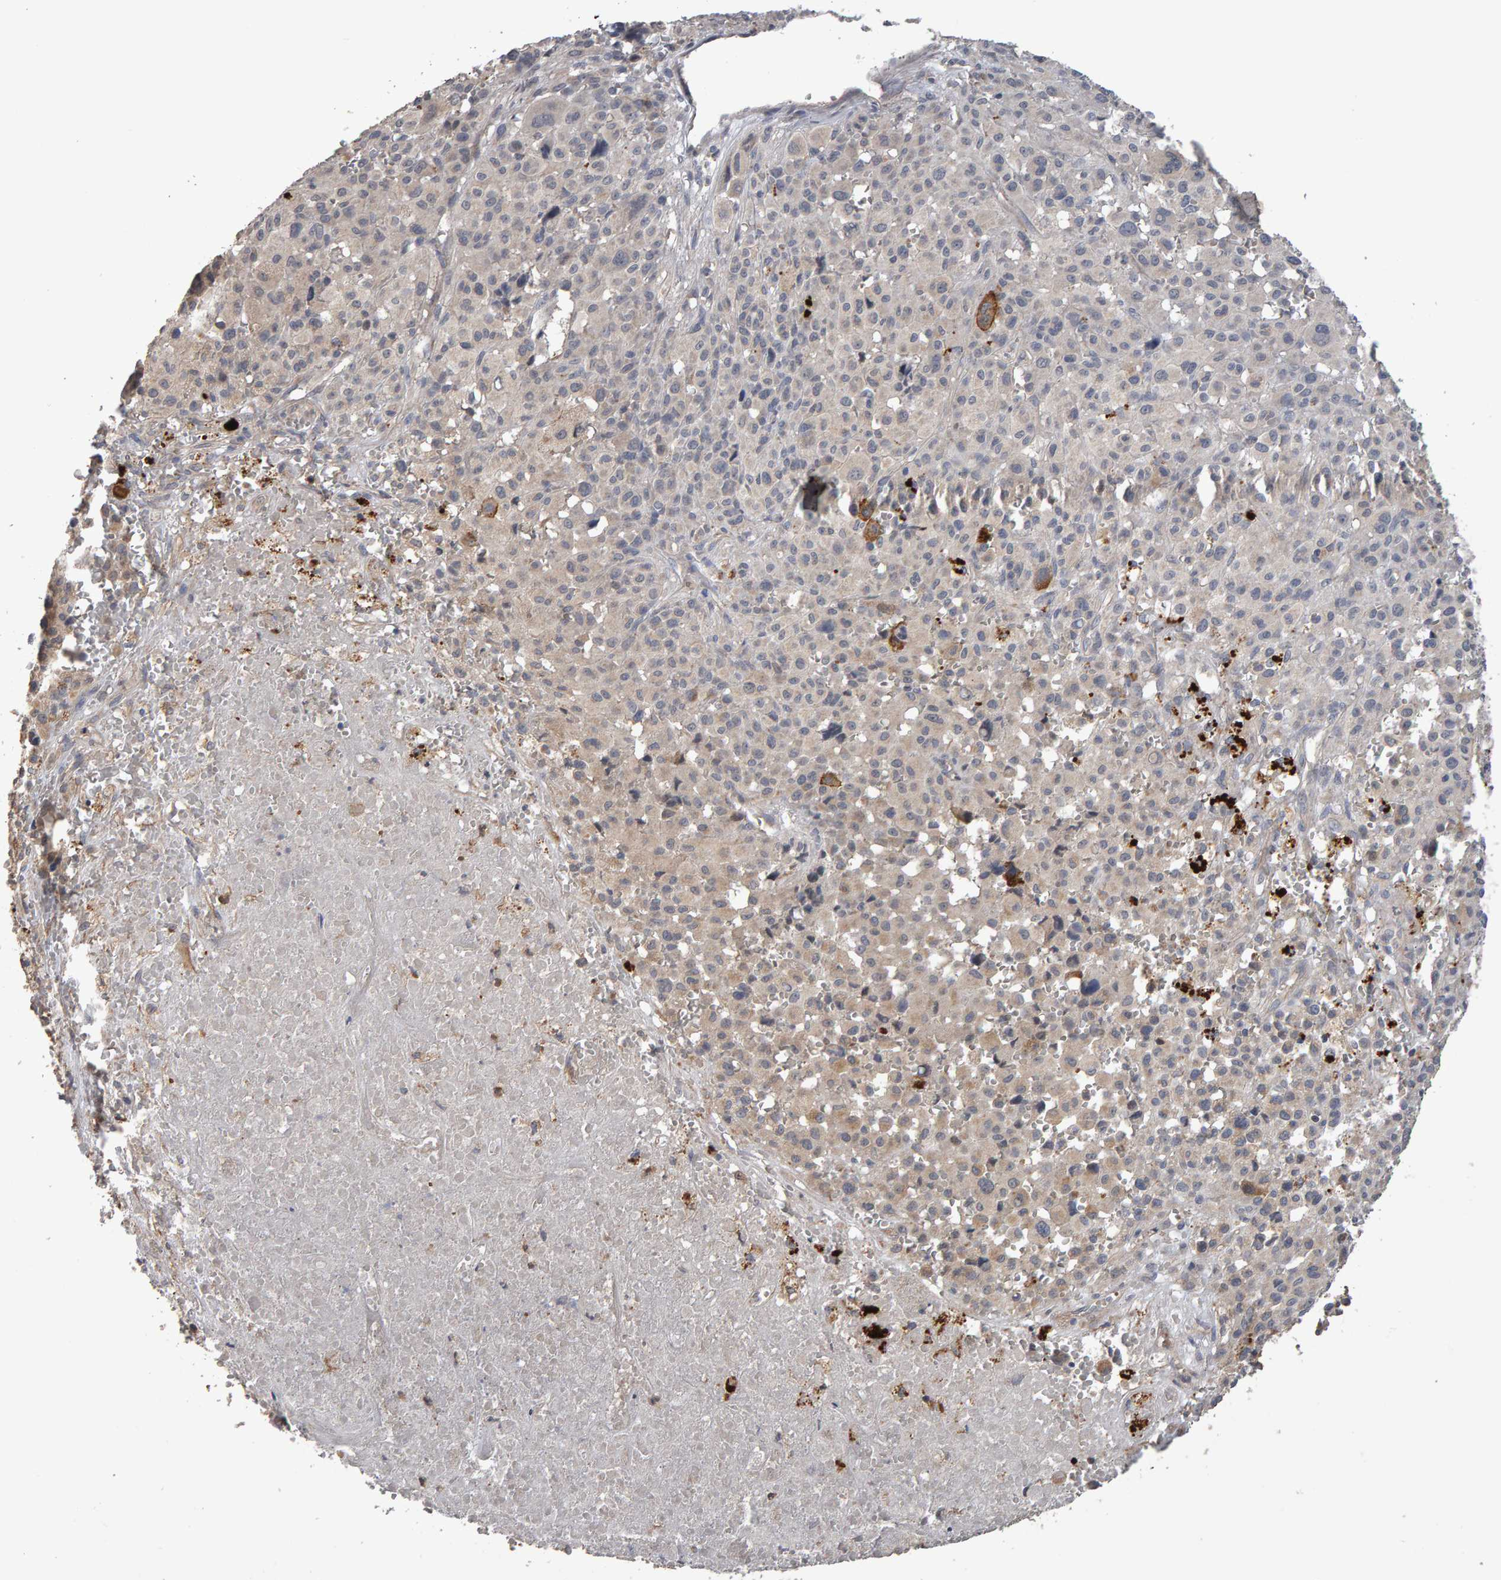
{"staining": {"intensity": "weak", "quantity": "<25%", "location": "cytoplasmic/membranous"}, "tissue": "melanoma", "cell_type": "Tumor cells", "image_type": "cancer", "snomed": [{"axis": "morphology", "description": "Malignant melanoma, Metastatic site"}, {"axis": "topography", "description": "Skin"}], "caption": "This is a image of immunohistochemistry (IHC) staining of malignant melanoma (metastatic site), which shows no staining in tumor cells.", "gene": "COASY", "patient": {"sex": "female", "age": 74}}